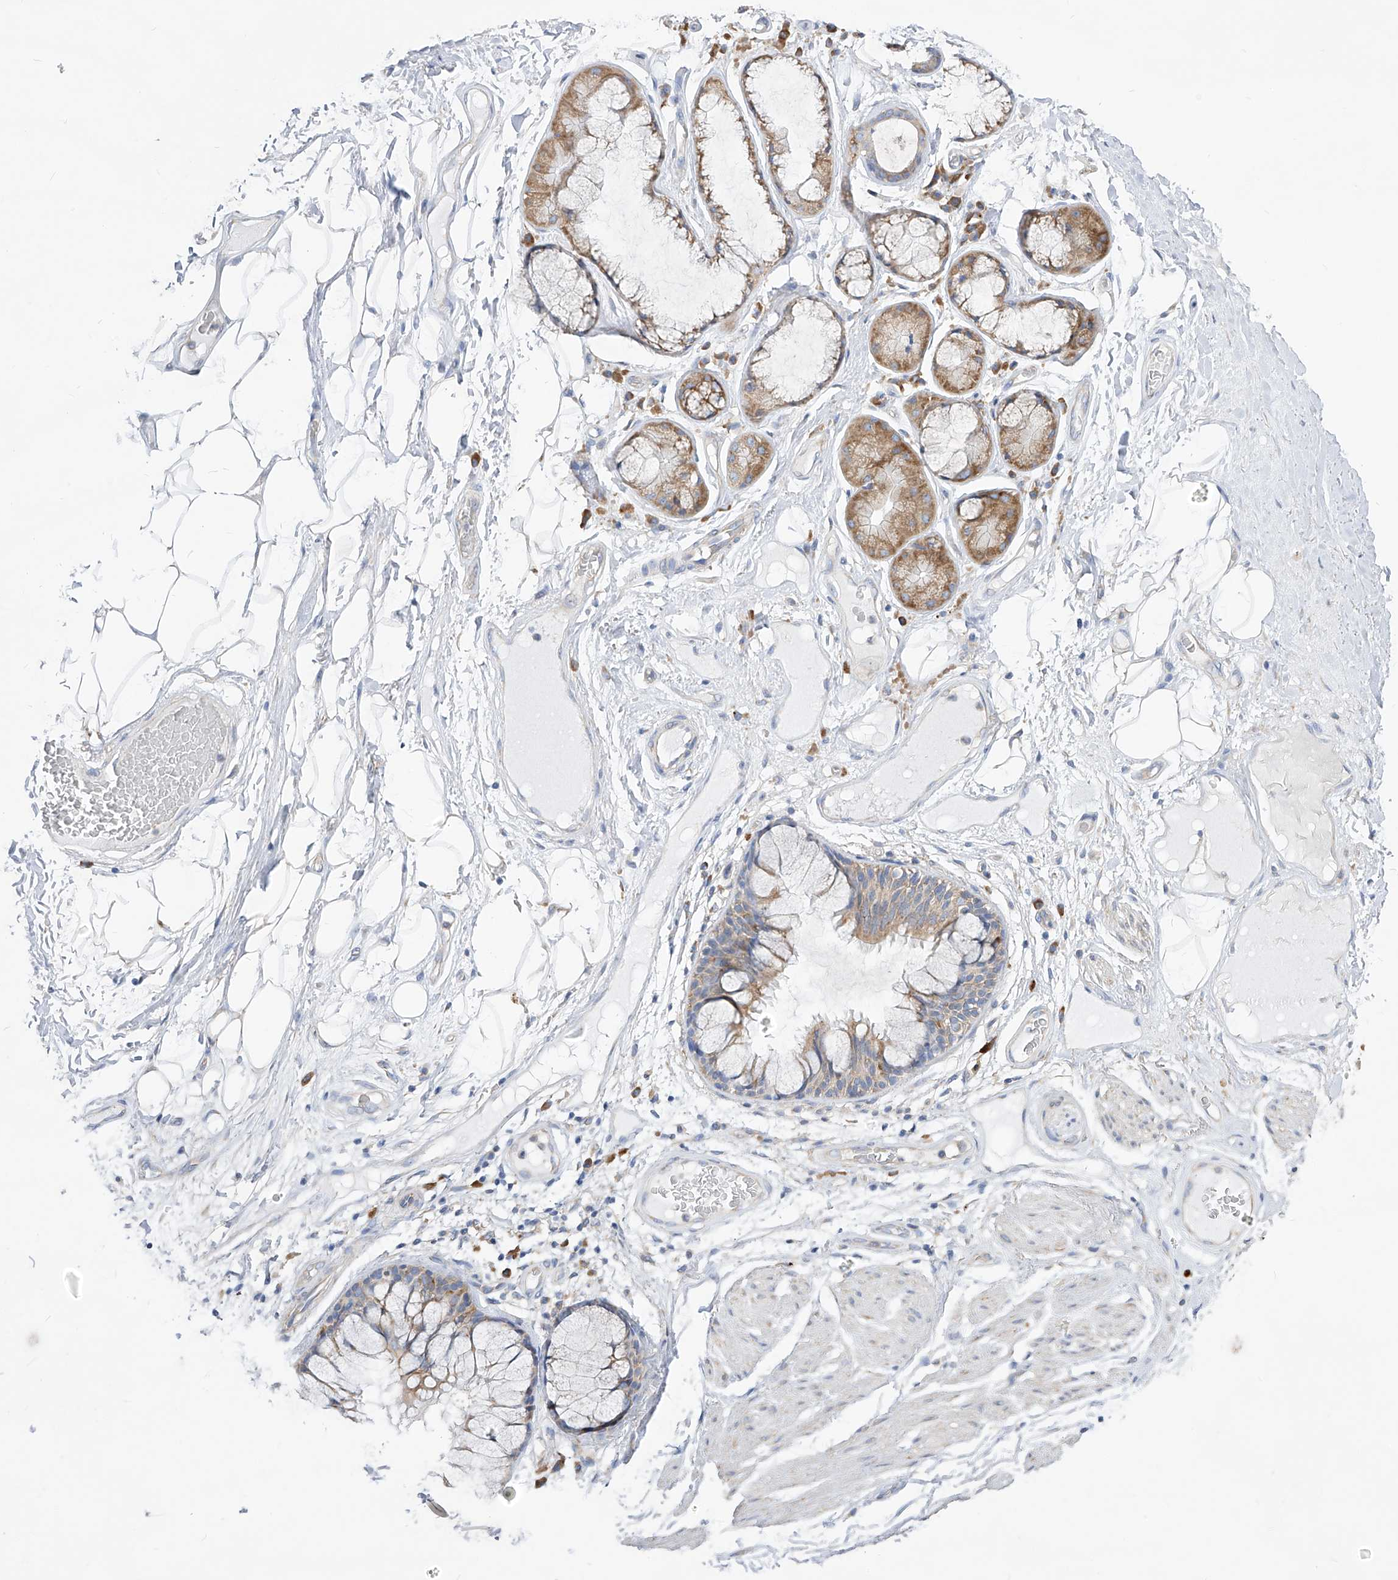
{"staining": {"intensity": "negative", "quantity": "none", "location": "none"}, "tissue": "adipose tissue", "cell_type": "Adipocytes", "image_type": "normal", "snomed": [{"axis": "morphology", "description": "Normal tissue, NOS"}, {"axis": "topography", "description": "Bronchus"}], "caption": "Immunohistochemistry micrograph of benign adipose tissue: human adipose tissue stained with DAB (3,3'-diaminobenzidine) displays no significant protein positivity in adipocytes. Nuclei are stained in blue.", "gene": "UFL1", "patient": {"sex": "male", "age": 66}}